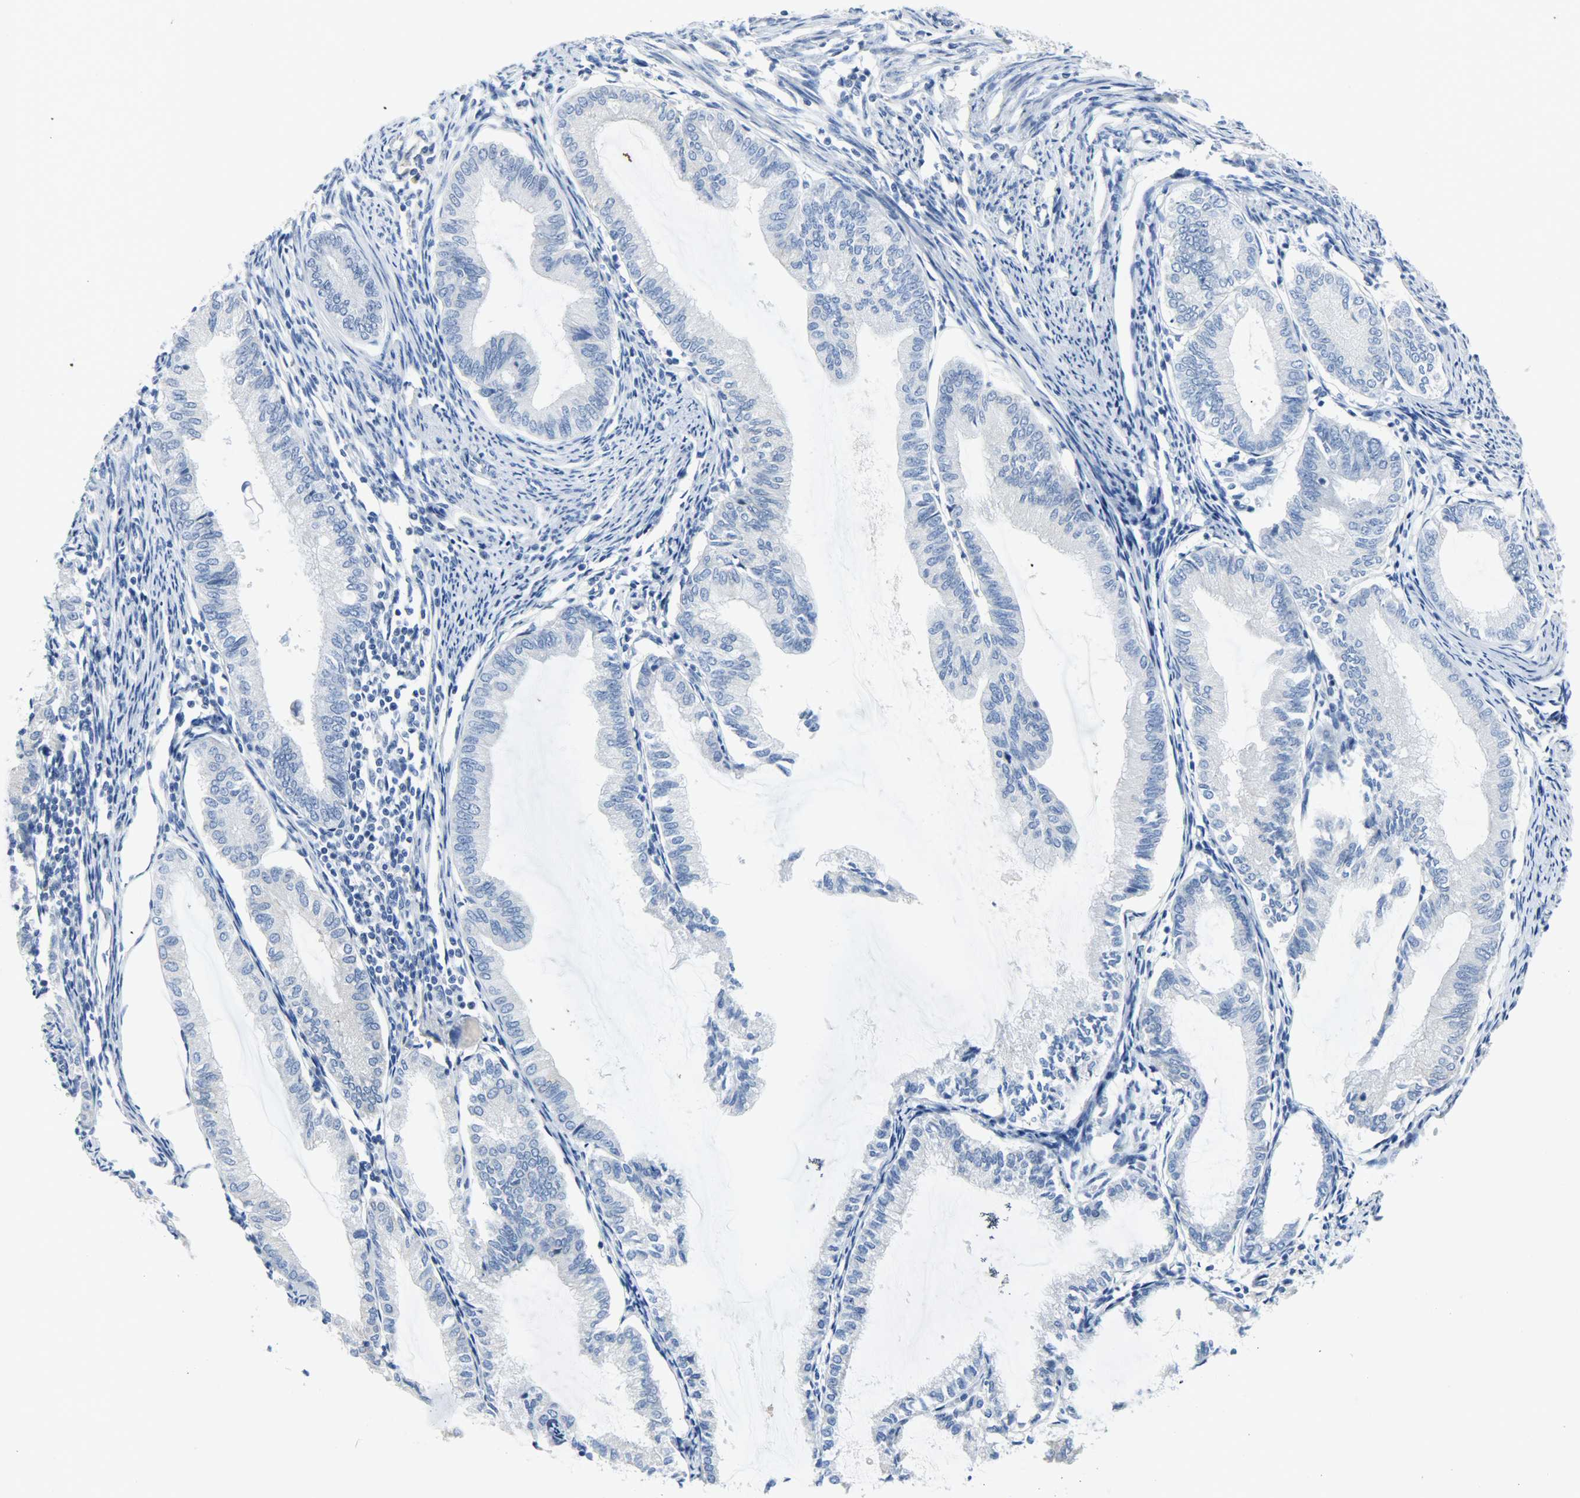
{"staining": {"intensity": "negative", "quantity": "none", "location": "none"}, "tissue": "endometrial cancer", "cell_type": "Tumor cells", "image_type": "cancer", "snomed": [{"axis": "morphology", "description": "Adenocarcinoma, NOS"}, {"axis": "topography", "description": "Endometrium"}], "caption": "High power microscopy histopathology image of an immunohistochemistry micrograph of endometrial adenocarcinoma, revealing no significant expression in tumor cells.", "gene": "CEBPE", "patient": {"sex": "female", "age": 86}}